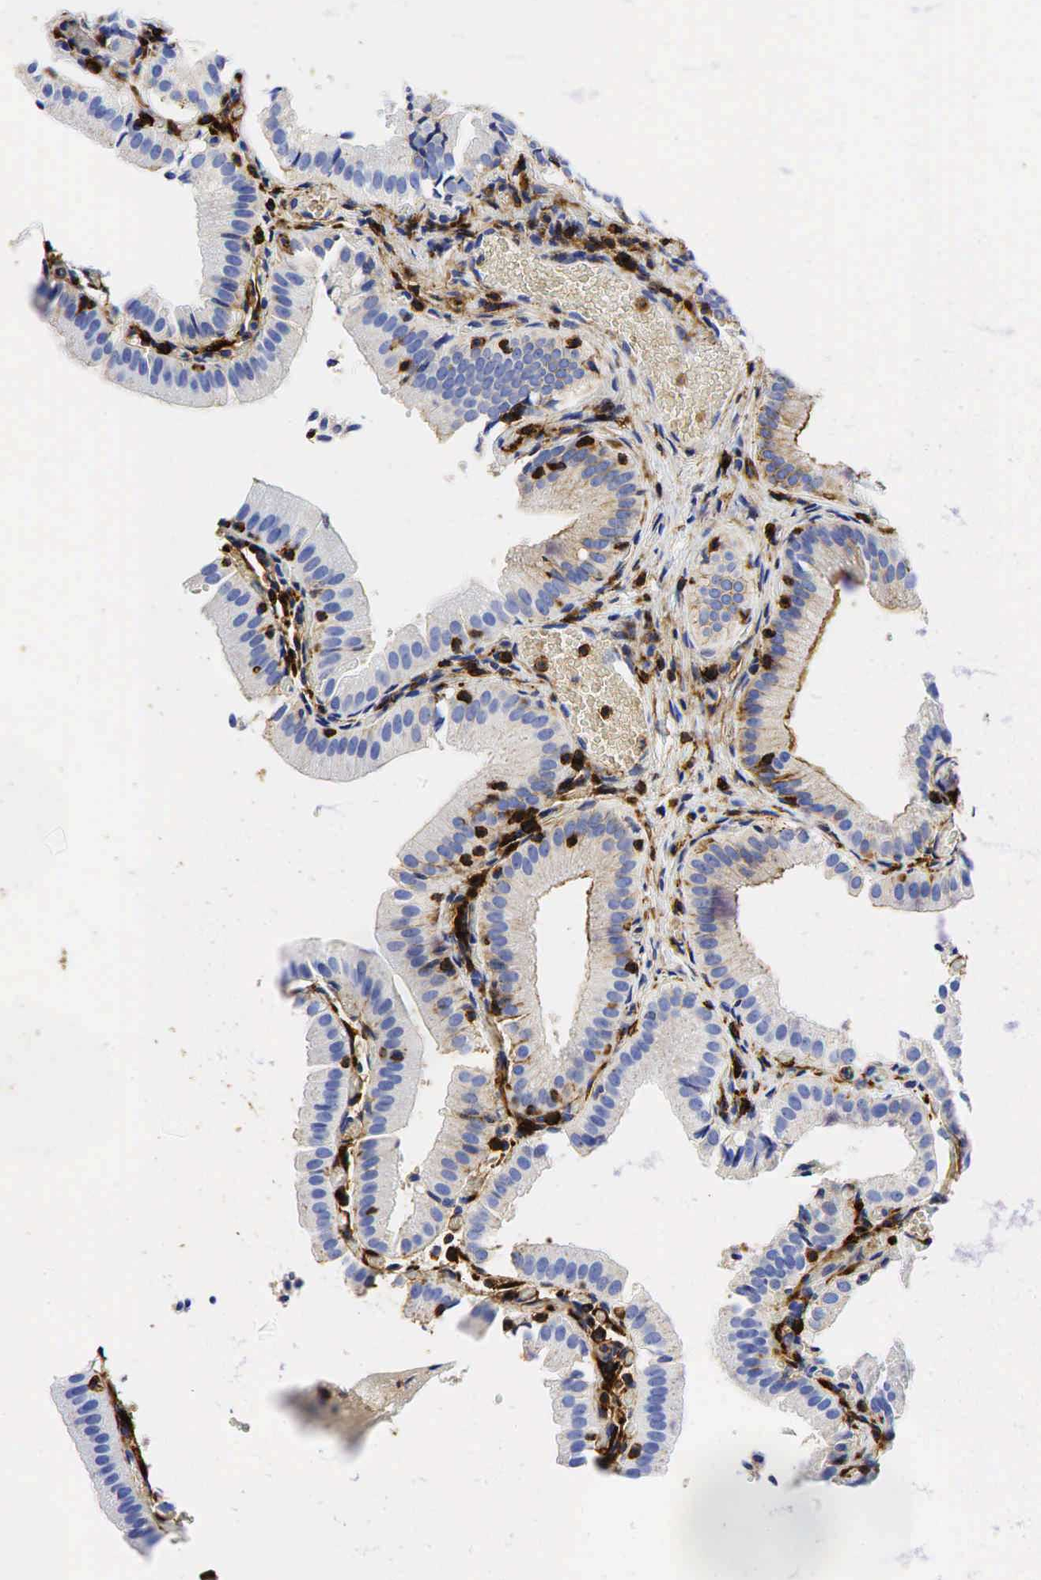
{"staining": {"intensity": "strong", "quantity": ">75%", "location": "cytoplasmic/membranous"}, "tissue": "gallbladder", "cell_type": "Glandular cells", "image_type": "normal", "snomed": [{"axis": "morphology", "description": "Normal tissue, NOS"}, {"axis": "topography", "description": "Gallbladder"}], "caption": "Strong cytoplasmic/membranous staining for a protein is present in about >75% of glandular cells of unremarkable gallbladder using immunohistochemistry (IHC).", "gene": "CD44", "patient": {"sex": "female", "age": 44}}